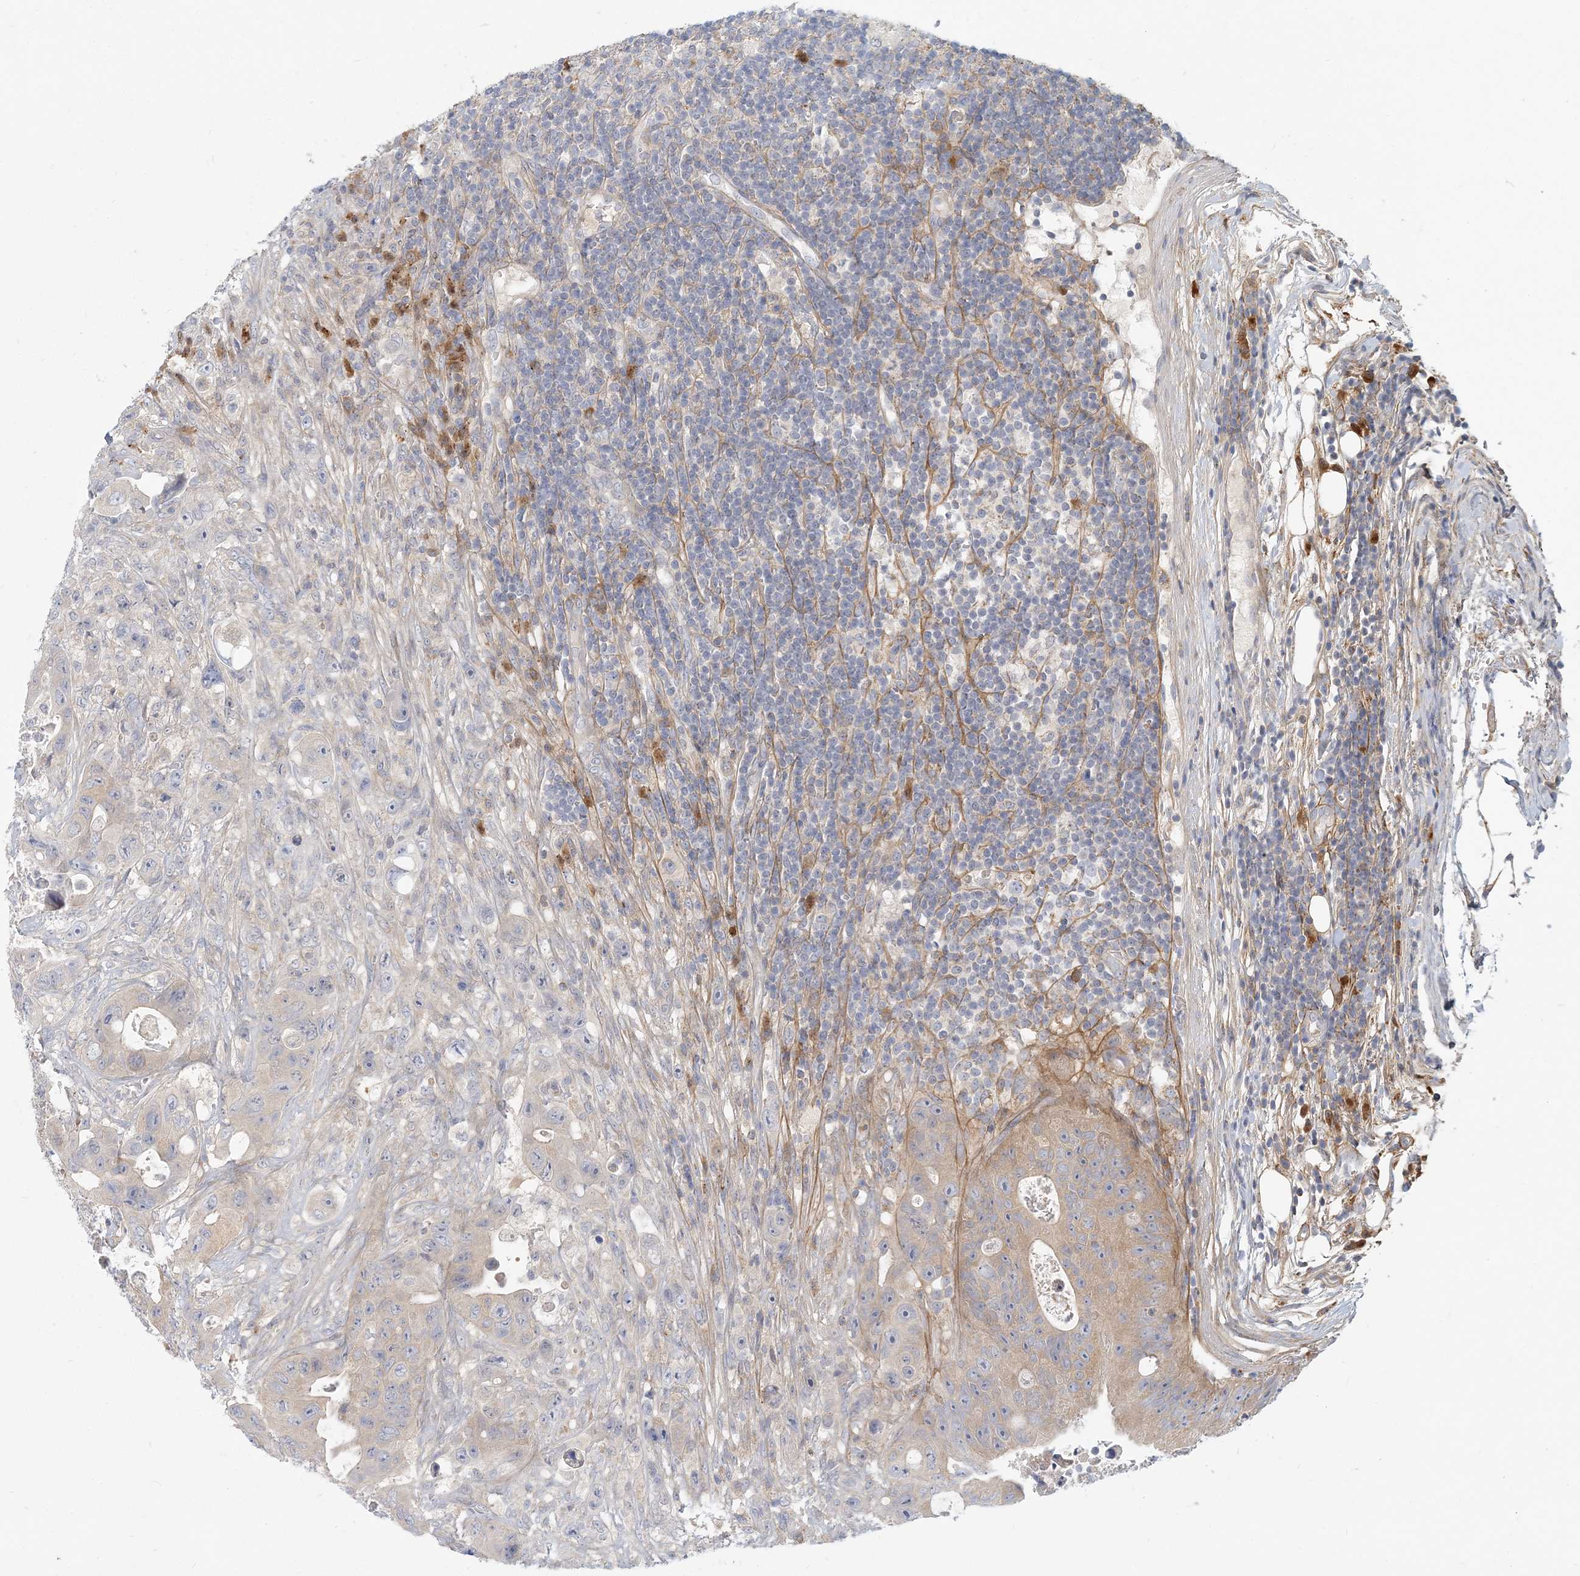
{"staining": {"intensity": "negative", "quantity": "none", "location": "none"}, "tissue": "colorectal cancer", "cell_type": "Tumor cells", "image_type": "cancer", "snomed": [{"axis": "morphology", "description": "Adenocarcinoma, NOS"}, {"axis": "topography", "description": "Colon"}], "caption": "Immunohistochemistry (IHC) histopathology image of neoplastic tissue: human colorectal adenocarcinoma stained with DAB (3,3'-diaminobenzidine) demonstrates no significant protein staining in tumor cells. (Brightfield microscopy of DAB immunohistochemistry (IHC) at high magnification).", "gene": "GMPPA", "patient": {"sex": "female", "age": 46}}